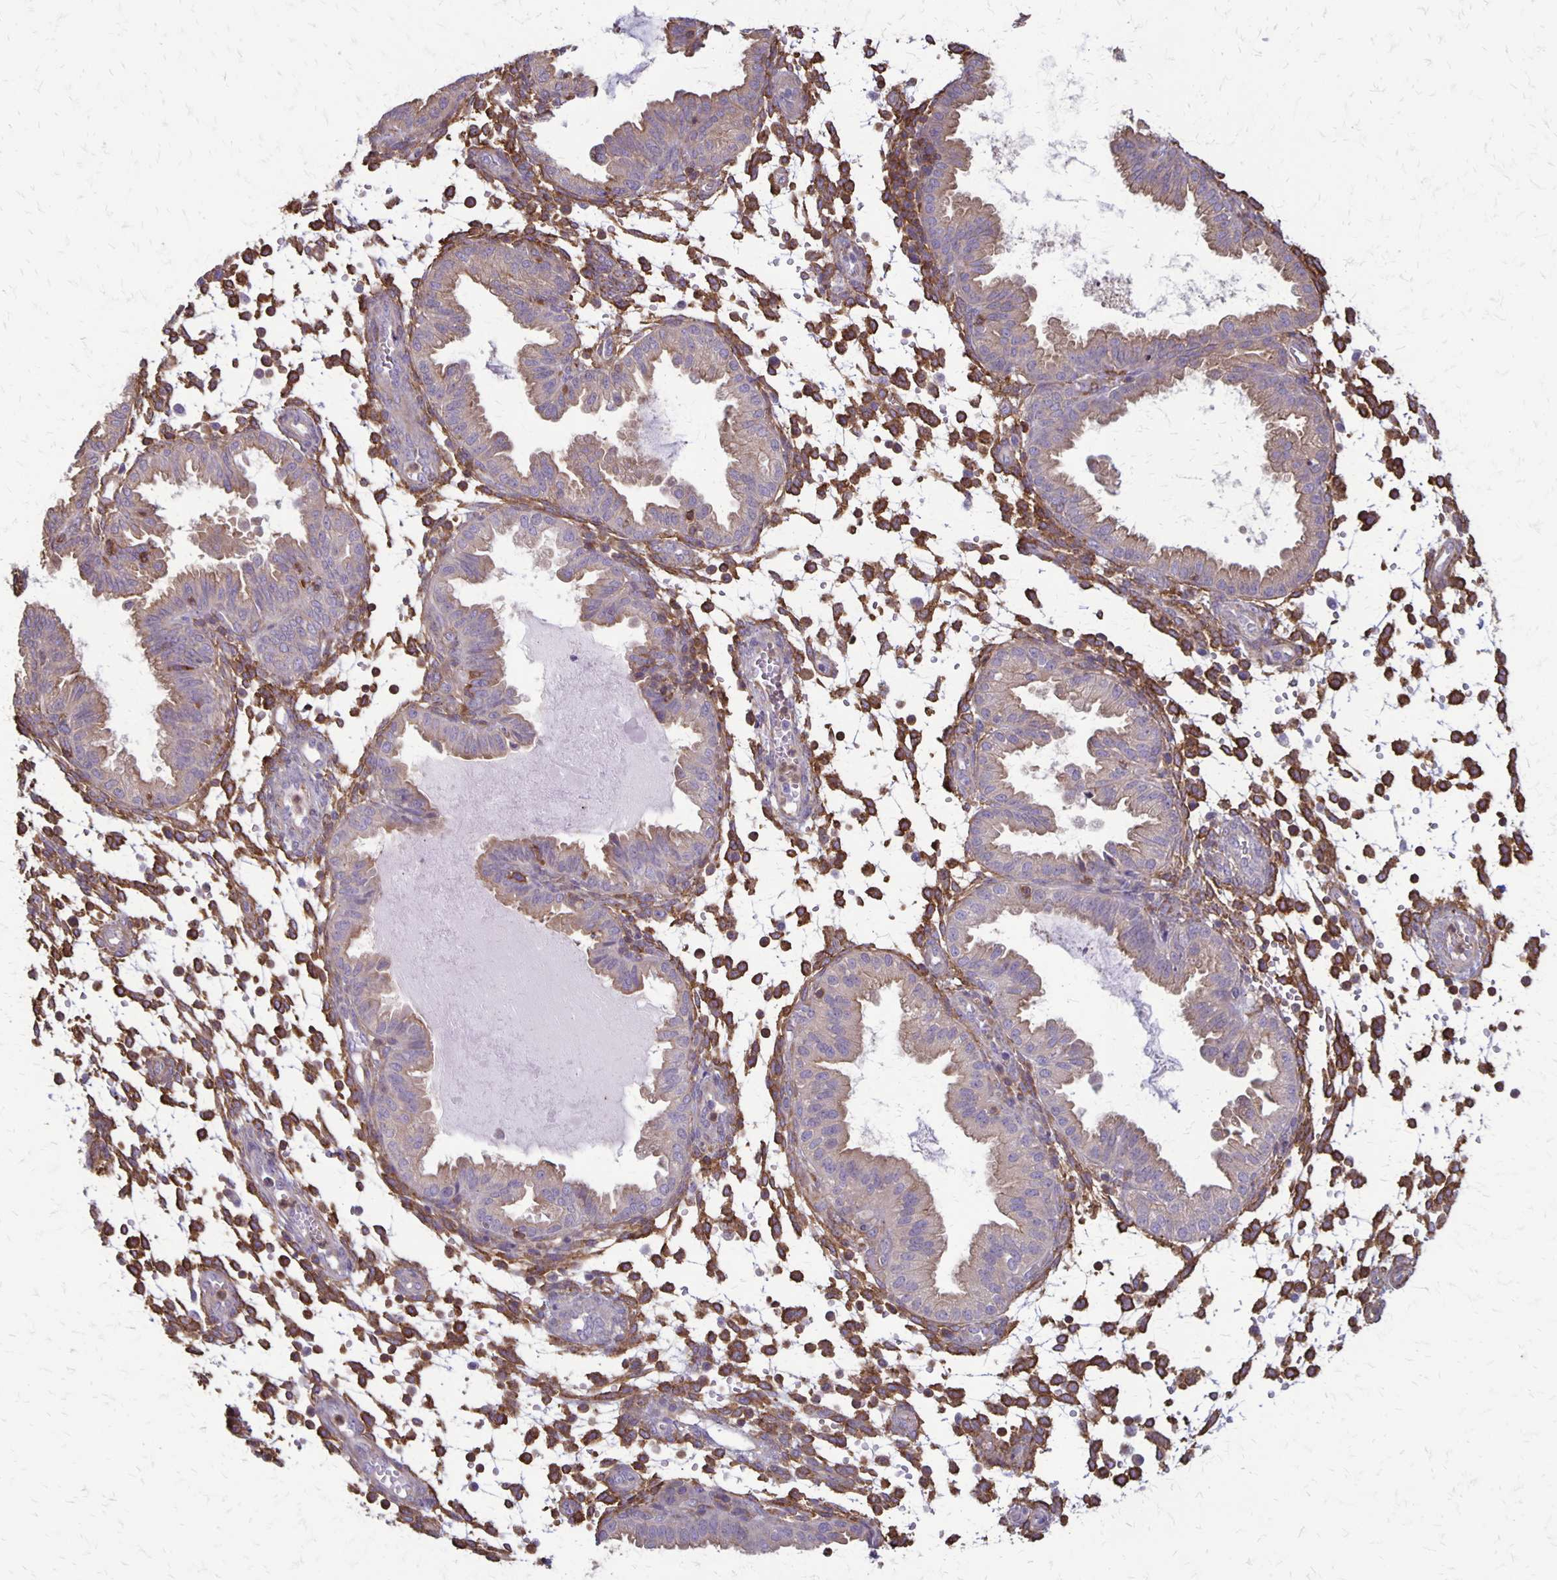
{"staining": {"intensity": "strong", "quantity": "25%-75%", "location": "cytoplasmic/membranous"}, "tissue": "endometrium", "cell_type": "Cells in endometrial stroma", "image_type": "normal", "snomed": [{"axis": "morphology", "description": "Normal tissue, NOS"}, {"axis": "topography", "description": "Endometrium"}], "caption": "Protein staining of benign endometrium reveals strong cytoplasmic/membranous expression in approximately 25%-75% of cells in endometrial stroma. (DAB = brown stain, brightfield microscopy at high magnification).", "gene": "SEPTIN5", "patient": {"sex": "female", "age": 33}}